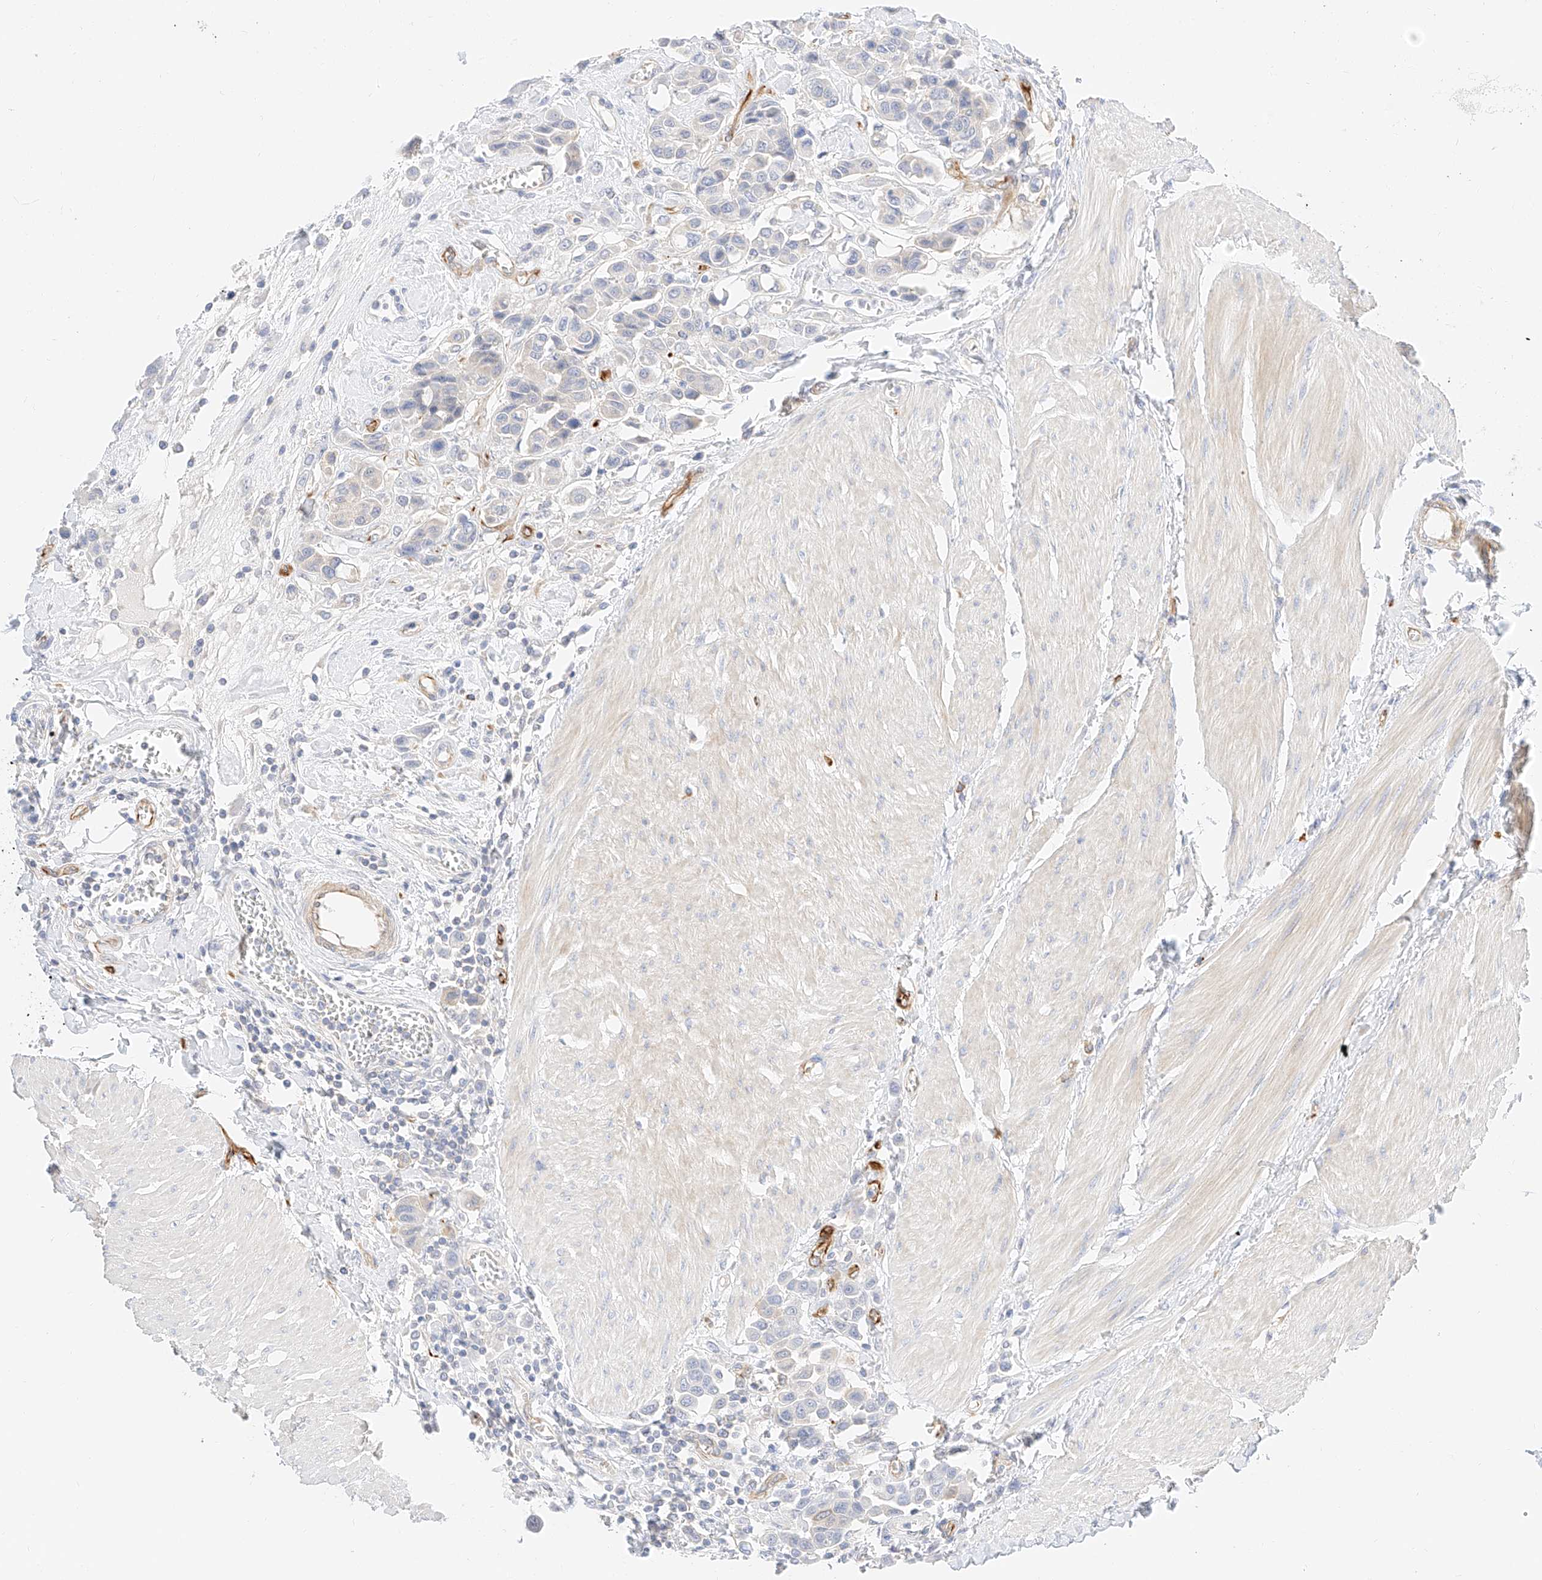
{"staining": {"intensity": "negative", "quantity": "none", "location": "none"}, "tissue": "urothelial cancer", "cell_type": "Tumor cells", "image_type": "cancer", "snomed": [{"axis": "morphology", "description": "Urothelial carcinoma, High grade"}, {"axis": "topography", "description": "Urinary bladder"}], "caption": "Human high-grade urothelial carcinoma stained for a protein using immunohistochemistry demonstrates no expression in tumor cells.", "gene": "CDCP2", "patient": {"sex": "male", "age": 50}}